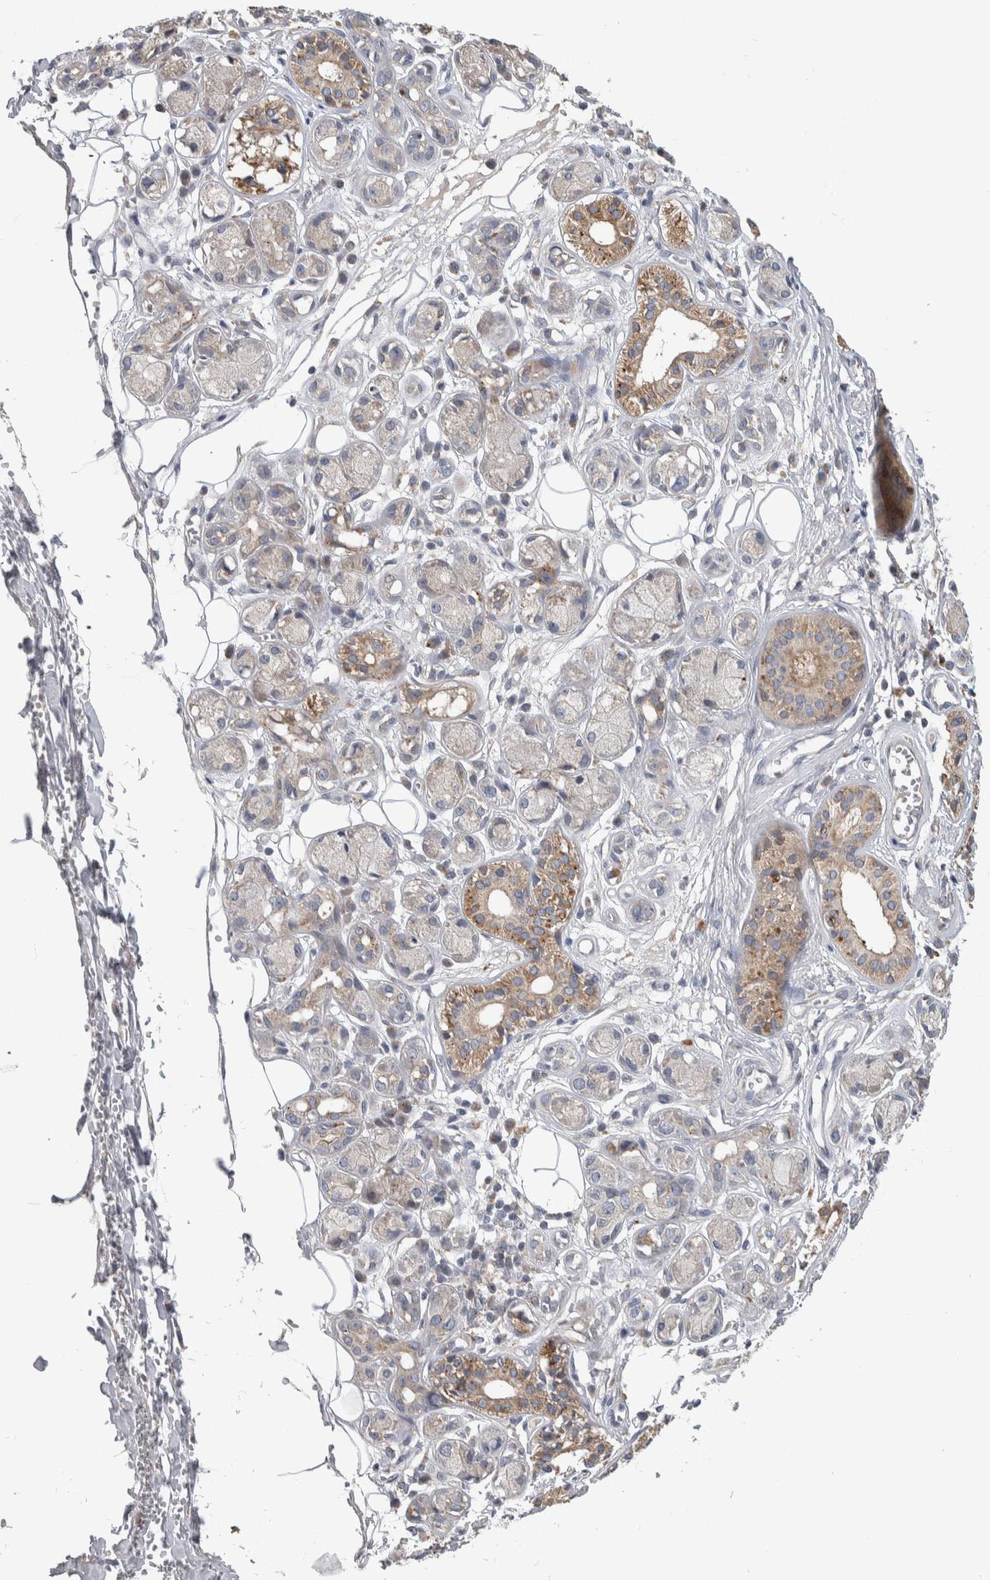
{"staining": {"intensity": "negative", "quantity": "none", "location": "none"}, "tissue": "adipose tissue", "cell_type": "Adipocytes", "image_type": "normal", "snomed": [{"axis": "morphology", "description": "Normal tissue, NOS"}, {"axis": "morphology", "description": "Inflammation, NOS"}, {"axis": "topography", "description": "Salivary gland"}, {"axis": "topography", "description": "Peripheral nerve tissue"}], "caption": "IHC image of unremarkable human adipose tissue stained for a protein (brown), which displays no expression in adipocytes. The staining is performed using DAB brown chromogen with nuclei counter-stained in using hematoxylin.", "gene": "FAM83G", "patient": {"sex": "female", "age": 75}}